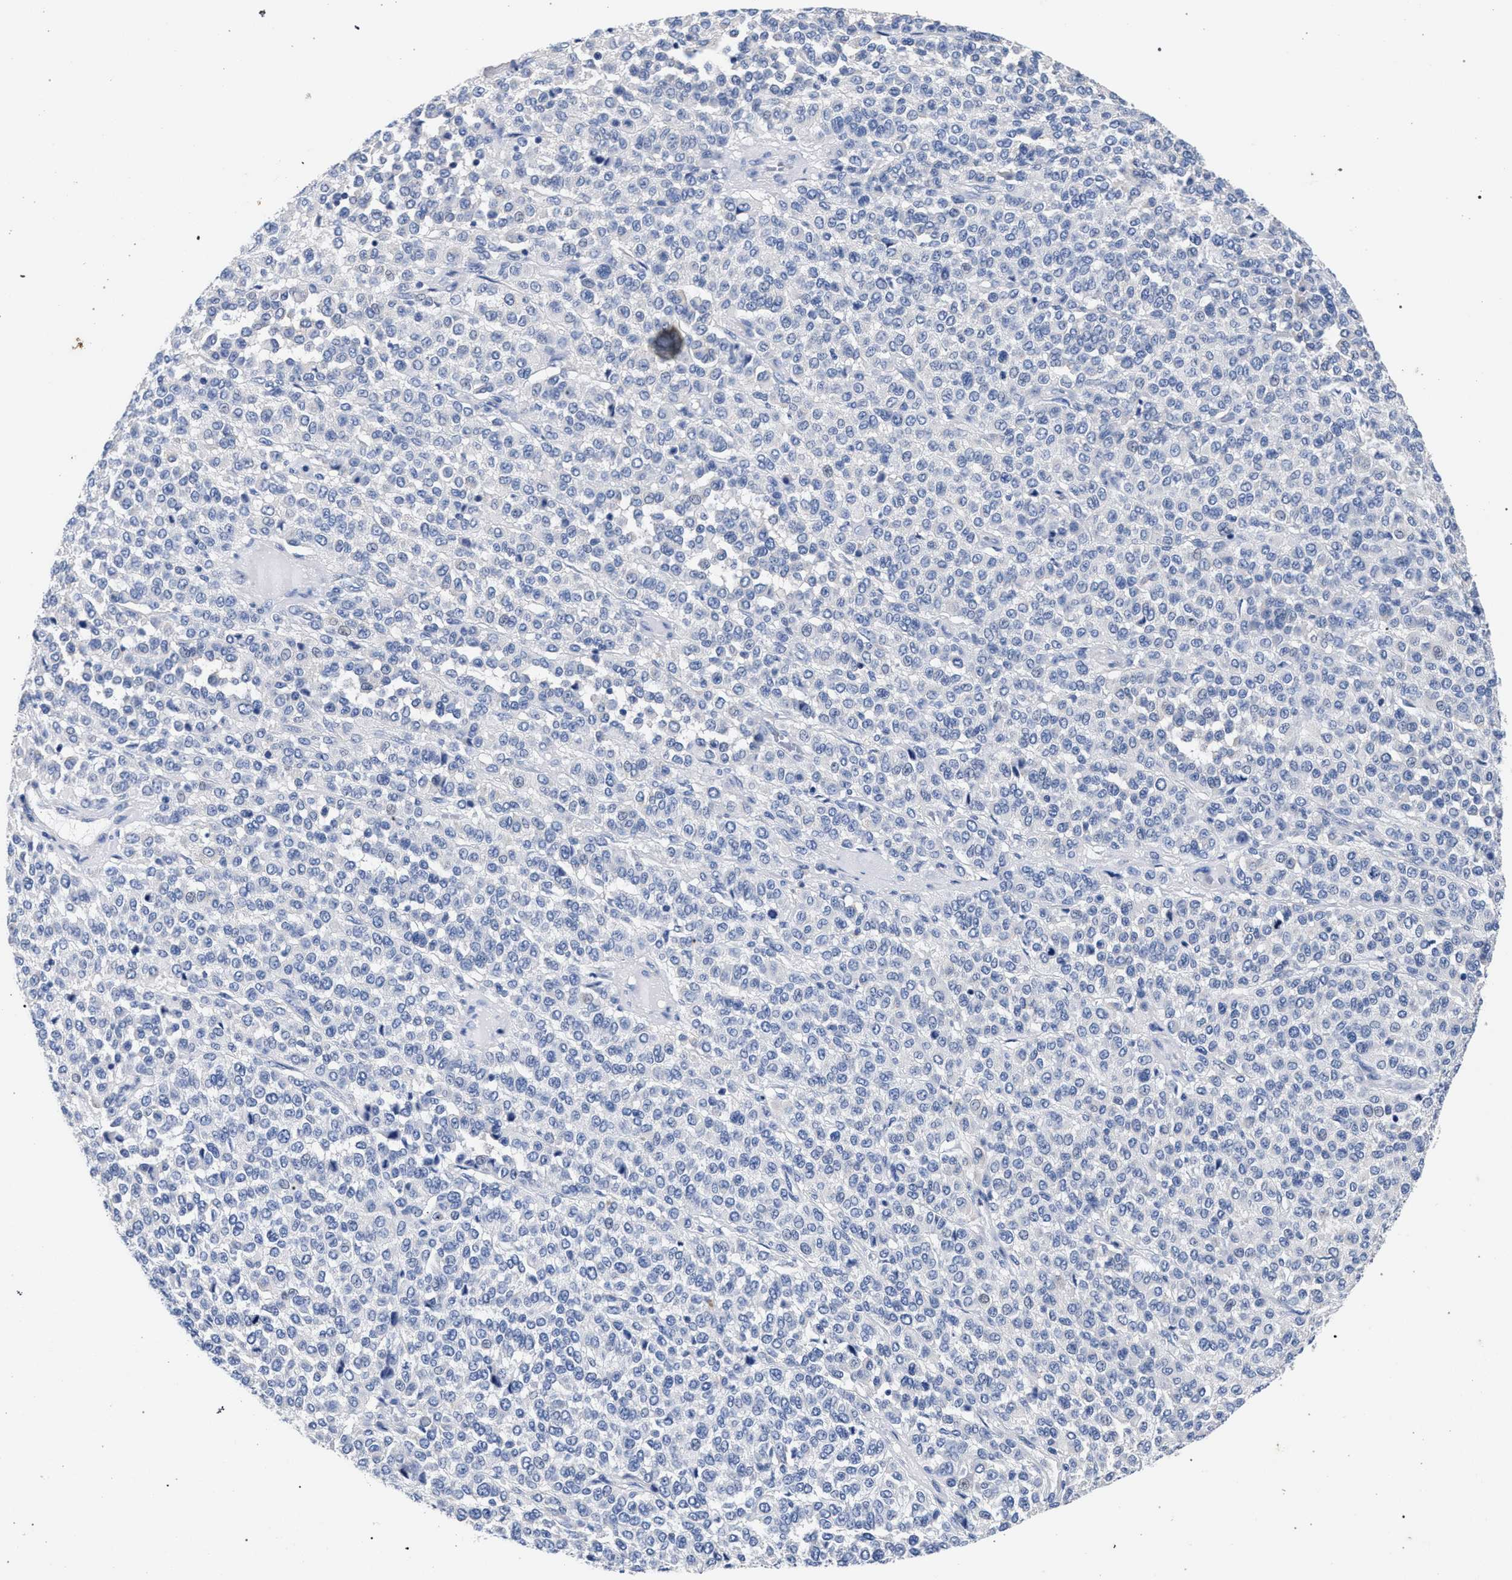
{"staining": {"intensity": "negative", "quantity": "none", "location": "none"}, "tissue": "melanoma", "cell_type": "Tumor cells", "image_type": "cancer", "snomed": [{"axis": "morphology", "description": "Malignant melanoma, Metastatic site"}, {"axis": "topography", "description": "Pancreas"}], "caption": "Image shows no significant protein staining in tumor cells of melanoma.", "gene": "AKAP4", "patient": {"sex": "female", "age": 30}}